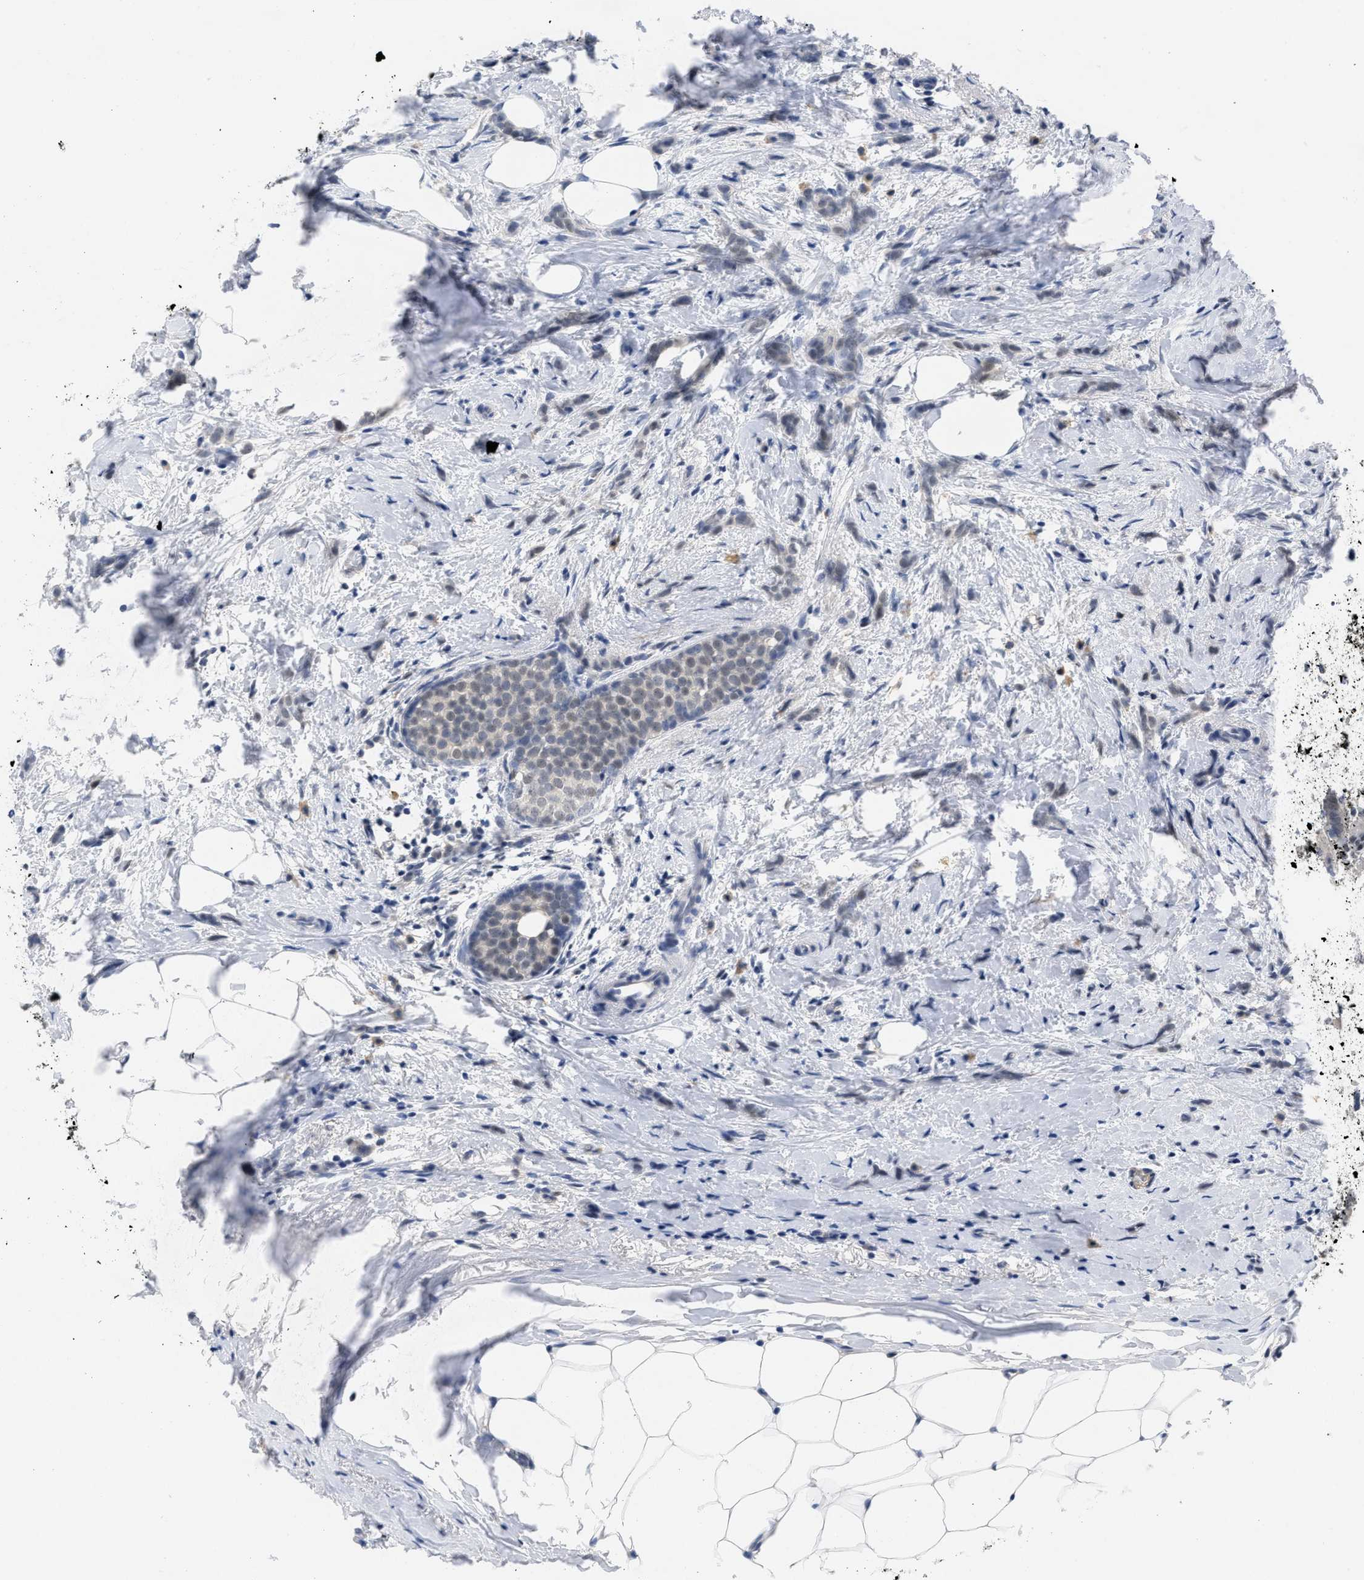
{"staining": {"intensity": "weak", "quantity": "25%-75%", "location": "nuclear"}, "tissue": "breast cancer", "cell_type": "Tumor cells", "image_type": "cancer", "snomed": [{"axis": "morphology", "description": "Lobular carcinoma, in situ"}, {"axis": "morphology", "description": "Lobular carcinoma"}, {"axis": "topography", "description": "Breast"}], "caption": "Protein staining exhibits weak nuclear expression in about 25%-75% of tumor cells in lobular carcinoma in situ (breast).", "gene": "GGNBP2", "patient": {"sex": "female", "age": 41}}